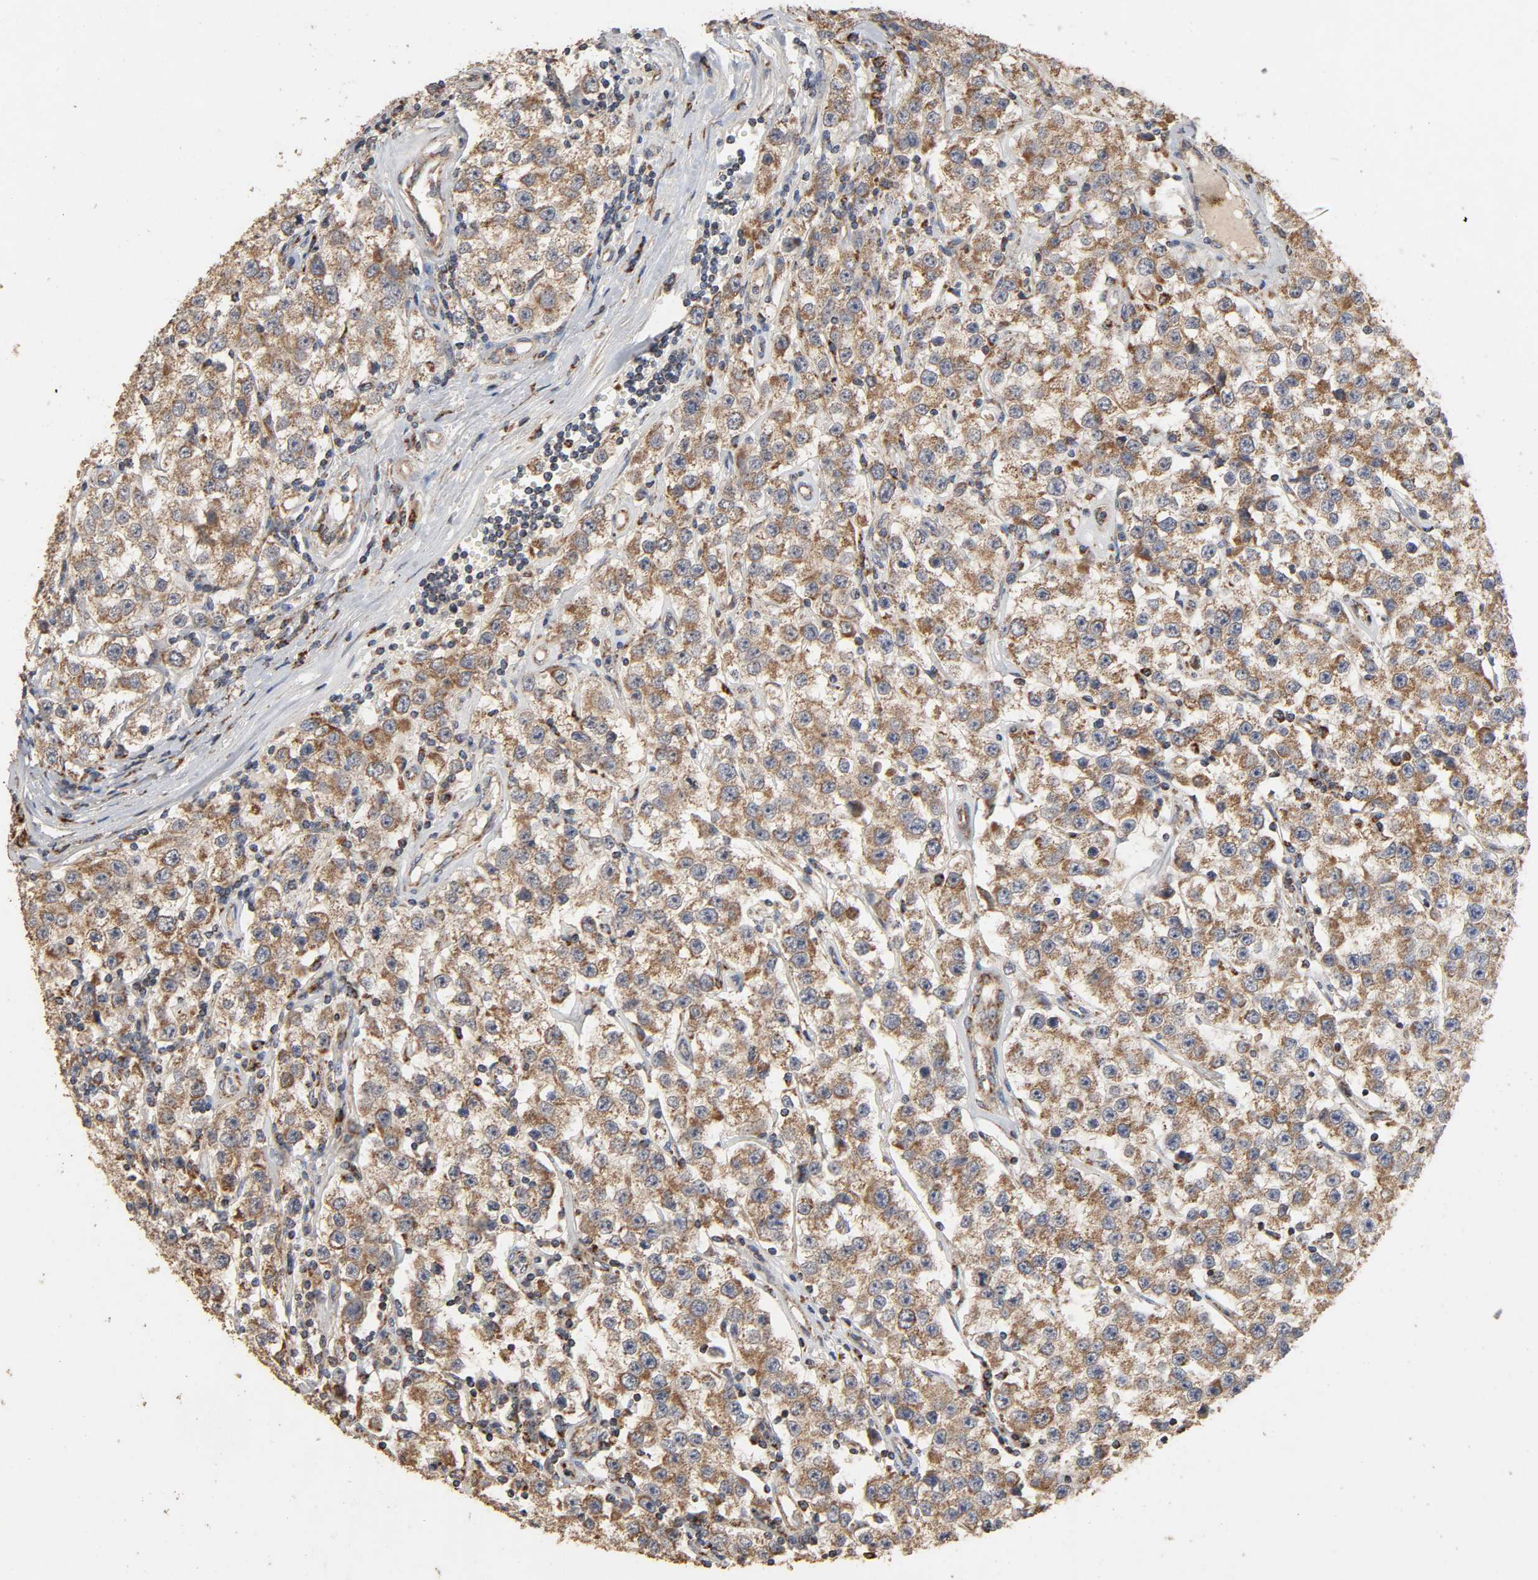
{"staining": {"intensity": "moderate", "quantity": ">75%", "location": "cytoplasmic/membranous"}, "tissue": "testis cancer", "cell_type": "Tumor cells", "image_type": "cancer", "snomed": [{"axis": "morphology", "description": "Seminoma, NOS"}, {"axis": "topography", "description": "Testis"}], "caption": "Immunohistochemical staining of human seminoma (testis) exhibits medium levels of moderate cytoplasmic/membranous staining in about >75% of tumor cells.", "gene": "NDUFS3", "patient": {"sex": "male", "age": 52}}